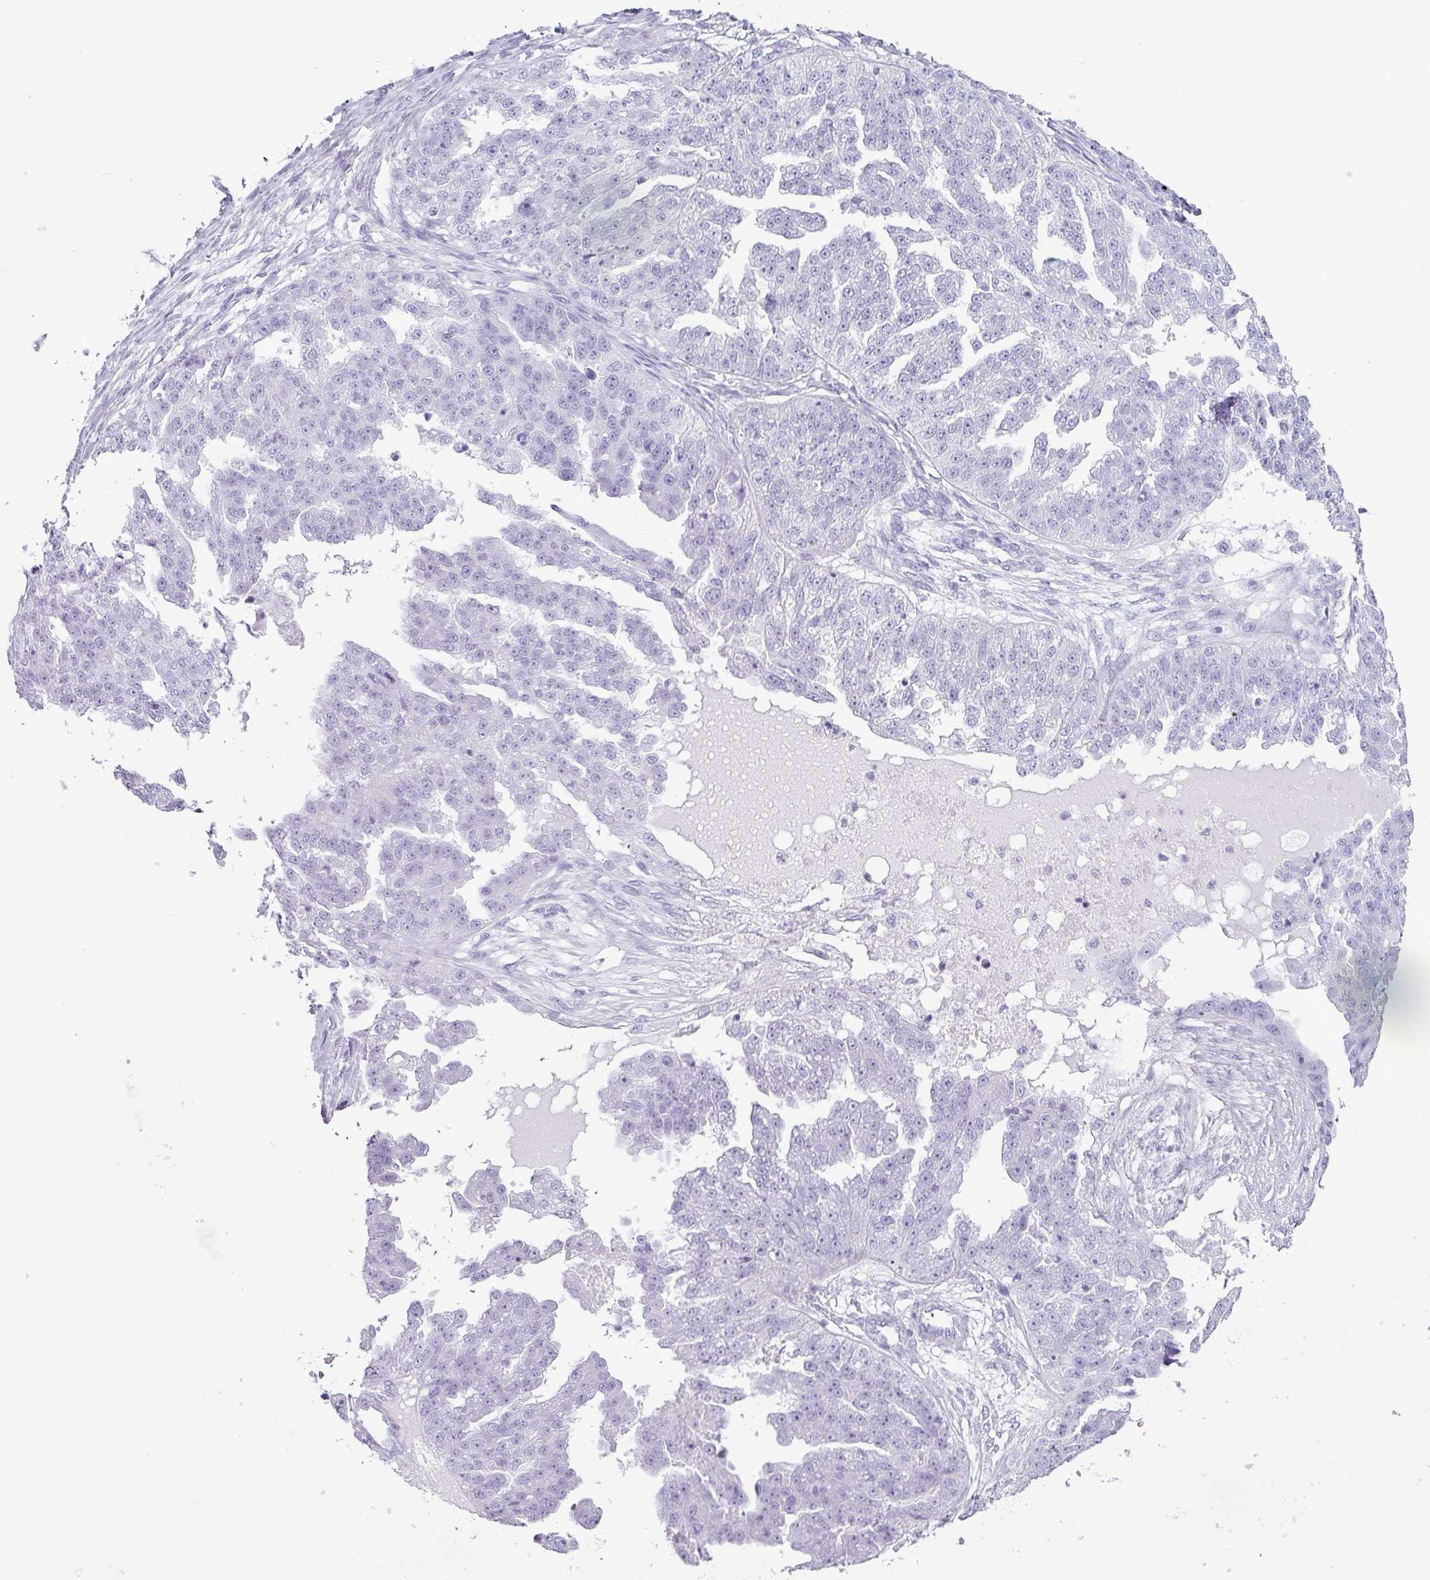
{"staining": {"intensity": "negative", "quantity": "none", "location": "none"}, "tissue": "ovarian cancer", "cell_type": "Tumor cells", "image_type": "cancer", "snomed": [{"axis": "morphology", "description": "Cystadenocarcinoma, serous, NOS"}, {"axis": "topography", "description": "Ovary"}], "caption": "Immunohistochemistry of human ovarian serous cystadenocarcinoma demonstrates no positivity in tumor cells. (IHC, brightfield microscopy, high magnification).", "gene": "AMY1B", "patient": {"sex": "female", "age": 58}}